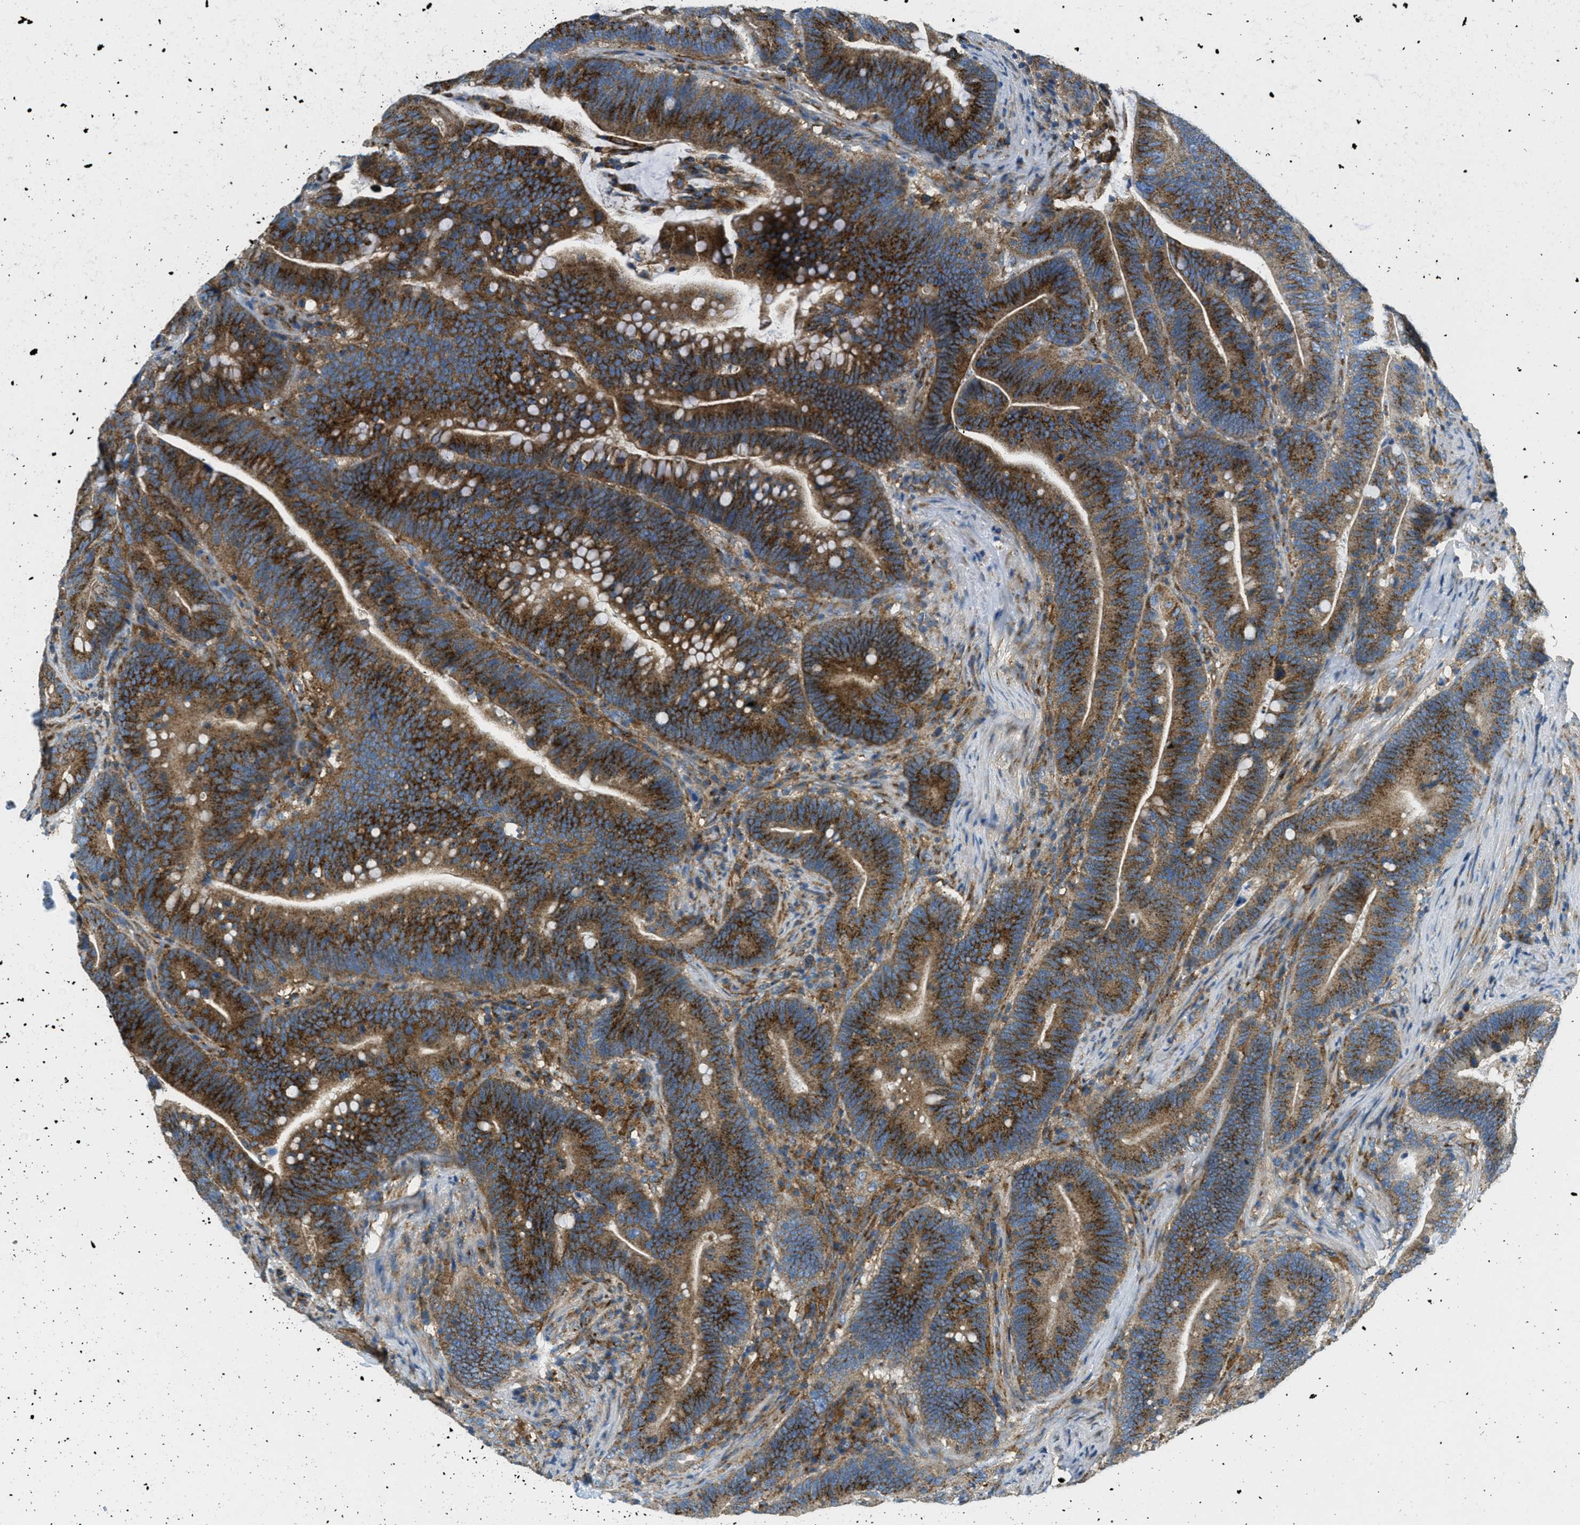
{"staining": {"intensity": "strong", "quantity": ">75%", "location": "cytoplasmic/membranous"}, "tissue": "colorectal cancer", "cell_type": "Tumor cells", "image_type": "cancer", "snomed": [{"axis": "morphology", "description": "Normal tissue, NOS"}, {"axis": "morphology", "description": "Adenocarcinoma, NOS"}, {"axis": "topography", "description": "Colon"}], "caption": "Colorectal cancer (adenocarcinoma) stained with a protein marker exhibits strong staining in tumor cells.", "gene": "AP2B1", "patient": {"sex": "female", "age": 66}}